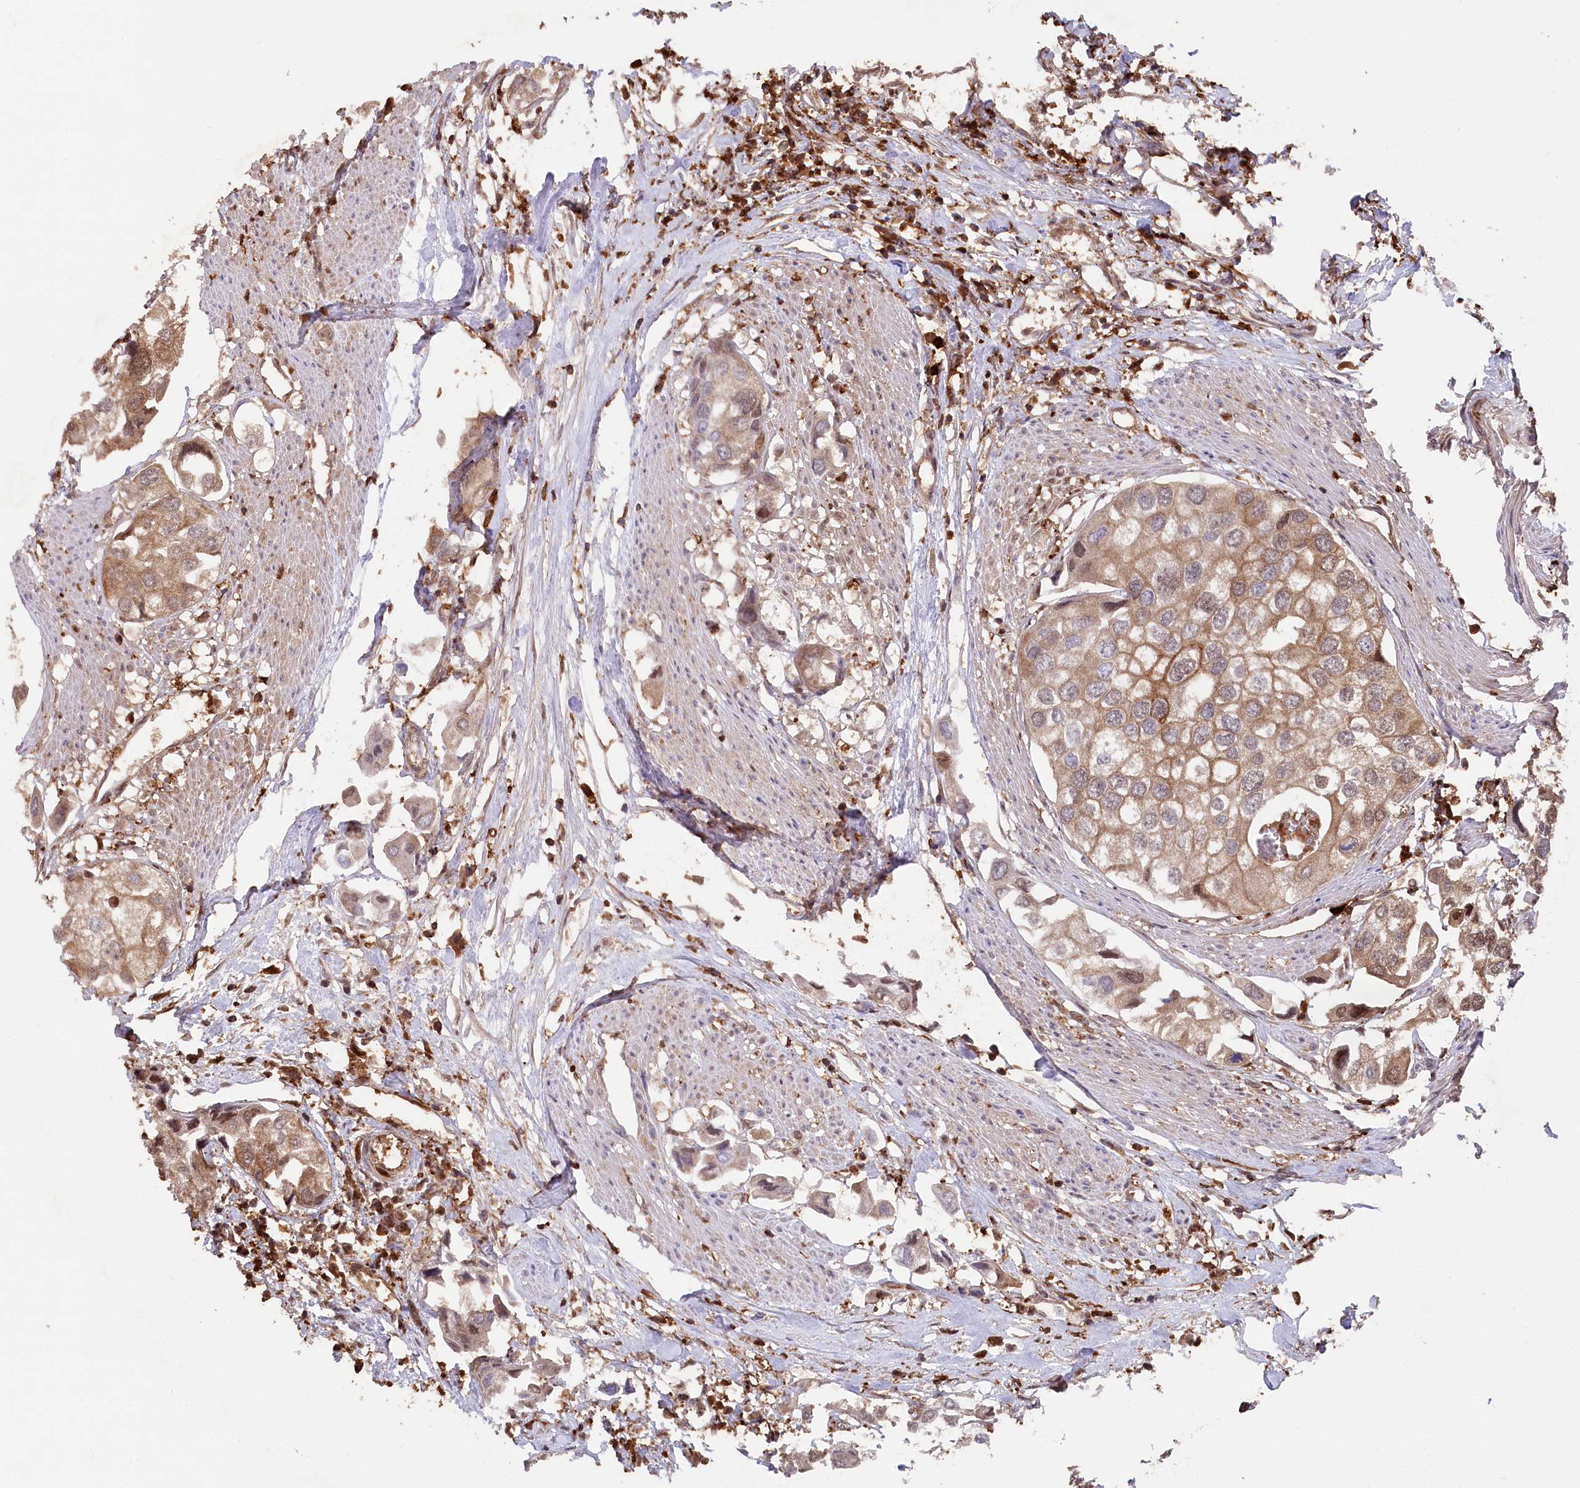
{"staining": {"intensity": "moderate", "quantity": ">75%", "location": "cytoplasmic/membranous,nuclear"}, "tissue": "urothelial cancer", "cell_type": "Tumor cells", "image_type": "cancer", "snomed": [{"axis": "morphology", "description": "Urothelial carcinoma, High grade"}, {"axis": "topography", "description": "Urinary bladder"}], "caption": "The histopathology image exhibits staining of urothelial cancer, revealing moderate cytoplasmic/membranous and nuclear protein staining (brown color) within tumor cells. Using DAB (3,3'-diaminobenzidine) (brown) and hematoxylin (blue) stains, captured at high magnification using brightfield microscopy.", "gene": "LSG1", "patient": {"sex": "male", "age": 64}}